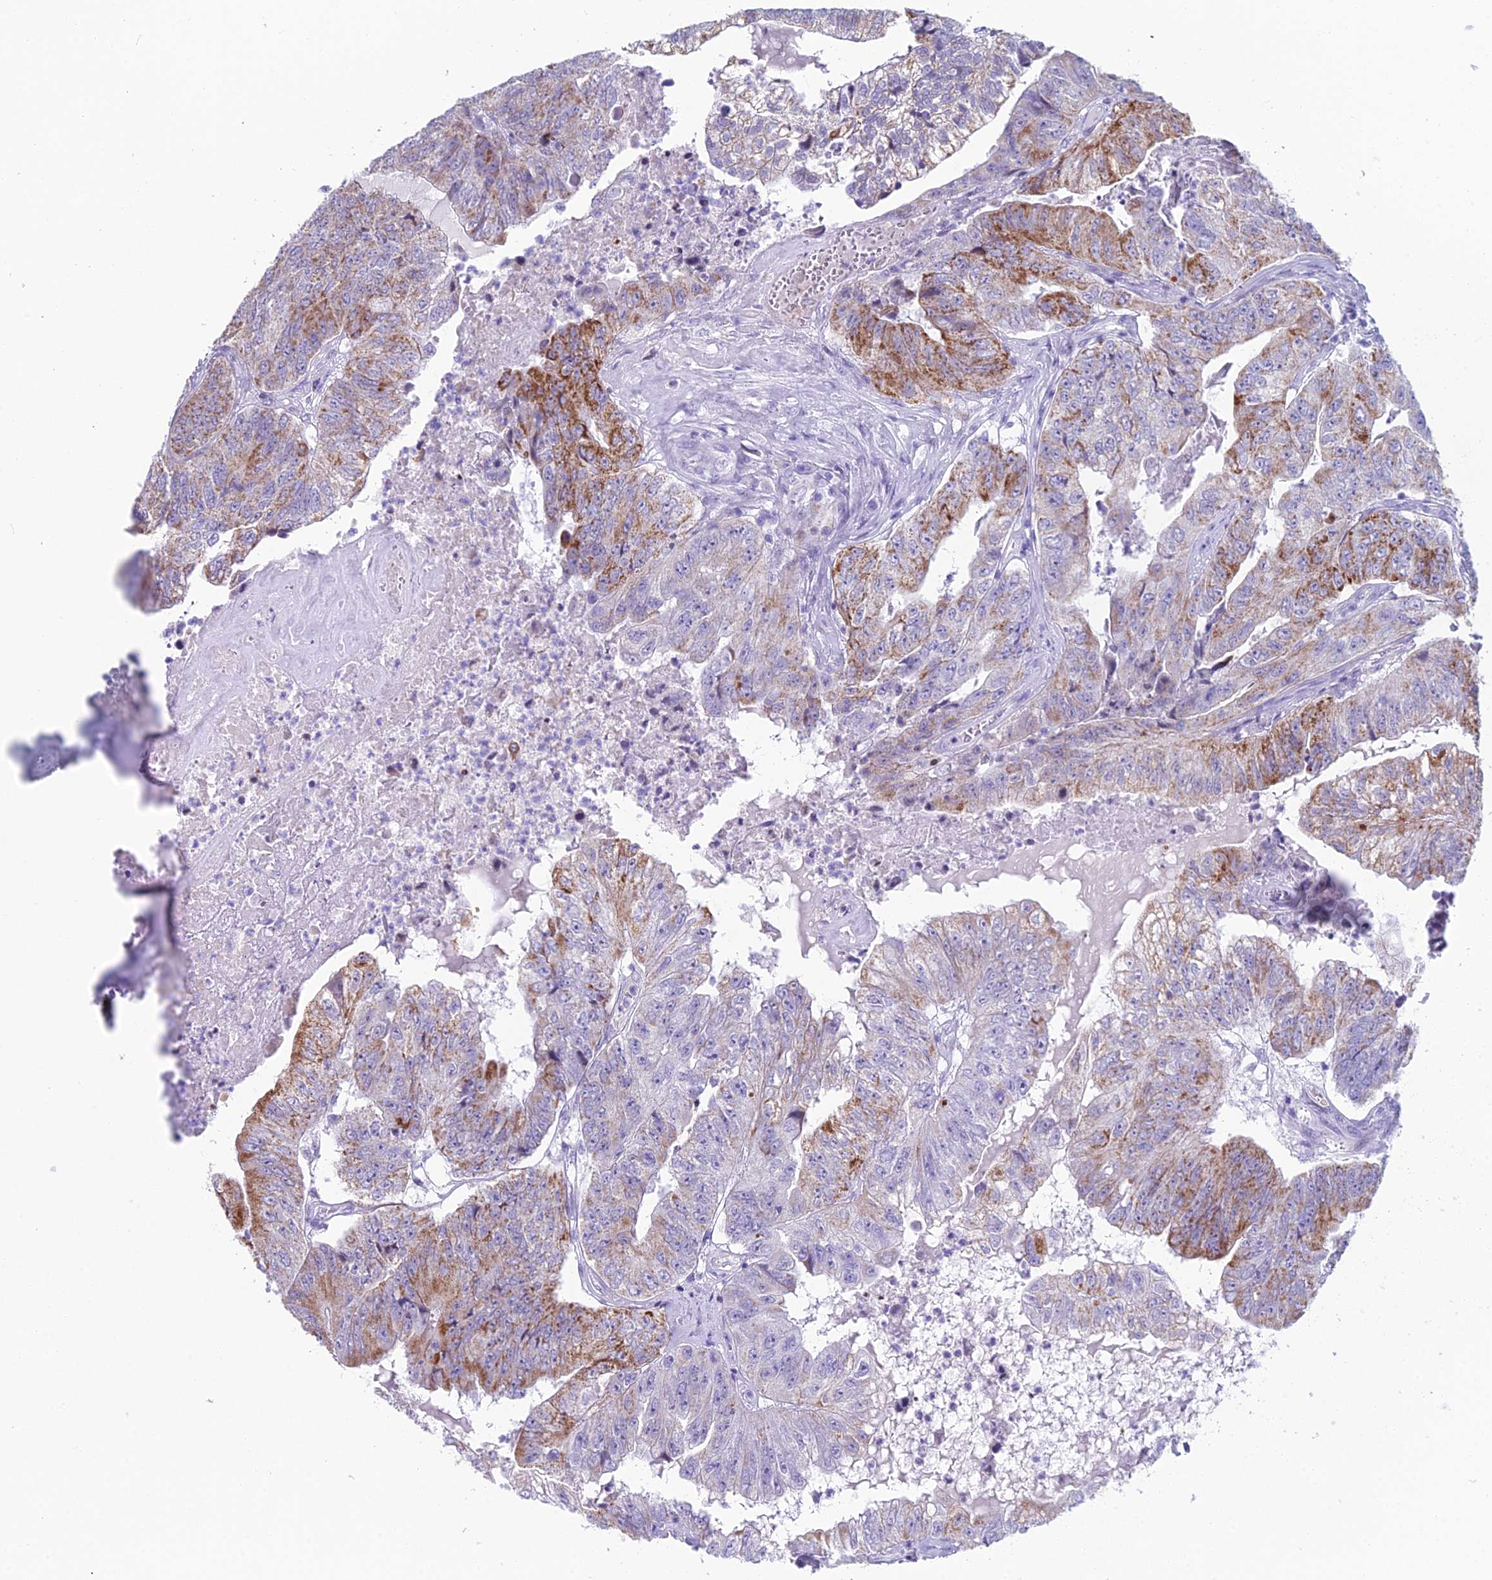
{"staining": {"intensity": "strong", "quantity": "<25%", "location": "cytoplasmic/membranous"}, "tissue": "colorectal cancer", "cell_type": "Tumor cells", "image_type": "cancer", "snomed": [{"axis": "morphology", "description": "Adenocarcinoma, NOS"}, {"axis": "topography", "description": "Colon"}], "caption": "Immunohistochemical staining of human adenocarcinoma (colorectal) reveals medium levels of strong cytoplasmic/membranous expression in about <25% of tumor cells. Nuclei are stained in blue.", "gene": "CC2D2A", "patient": {"sex": "female", "age": 67}}